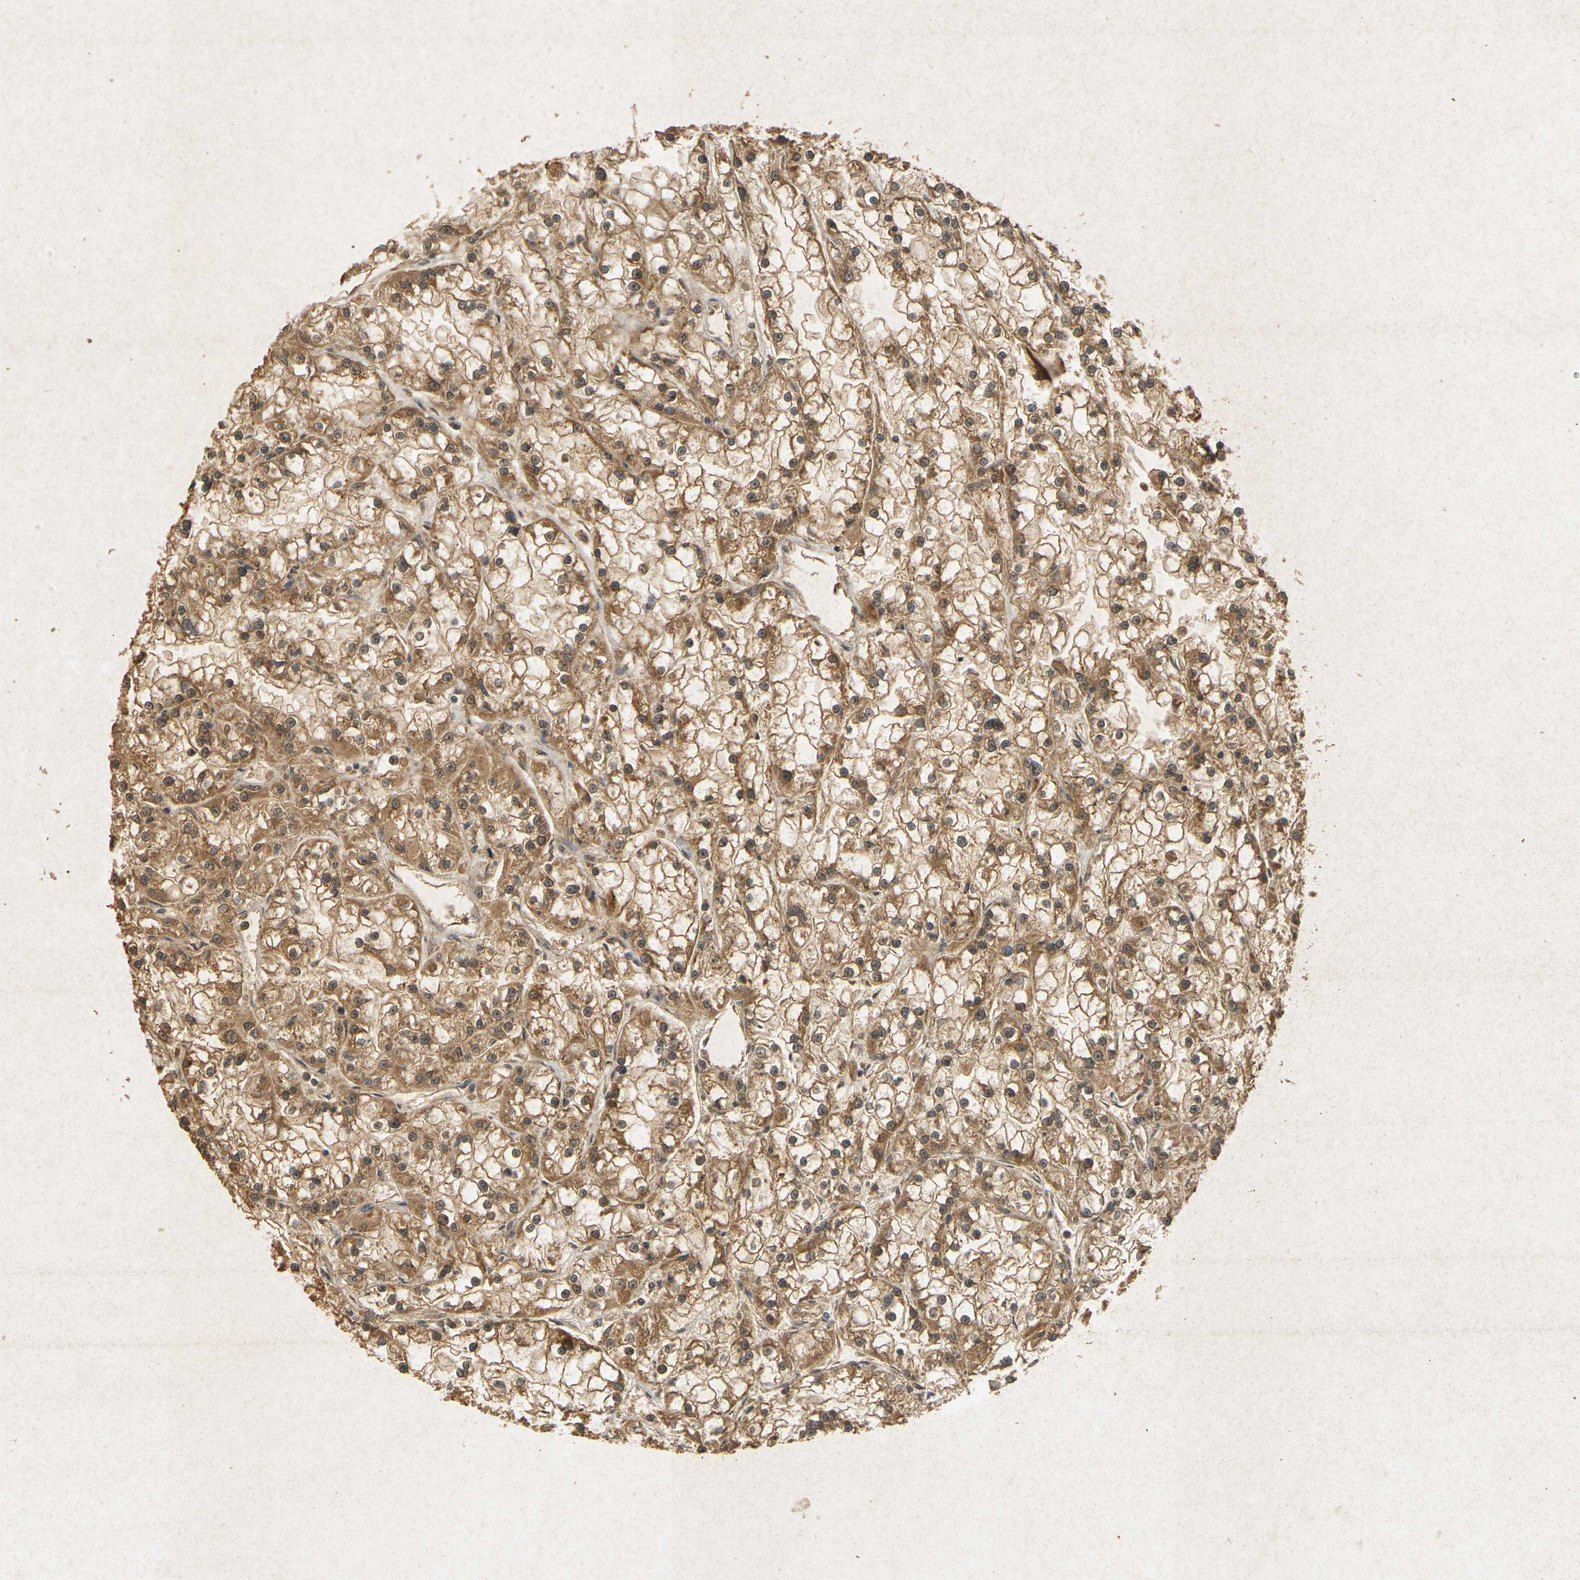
{"staining": {"intensity": "moderate", "quantity": ">75%", "location": "cytoplasmic/membranous"}, "tissue": "renal cancer", "cell_type": "Tumor cells", "image_type": "cancer", "snomed": [{"axis": "morphology", "description": "Adenocarcinoma, NOS"}, {"axis": "topography", "description": "Kidney"}], "caption": "Adenocarcinoma (renal) was stained to show a protein in brown. There is medium levels of moderate cytoplasmic/membranous expression in about >75% of tumor cells. Using DAB (brown) and hematoxylin (blue) stains, captured at high magnification using brightfield microscopy.", "gene": "ERN1", "patient": {"sex": "female", "age": 52}}